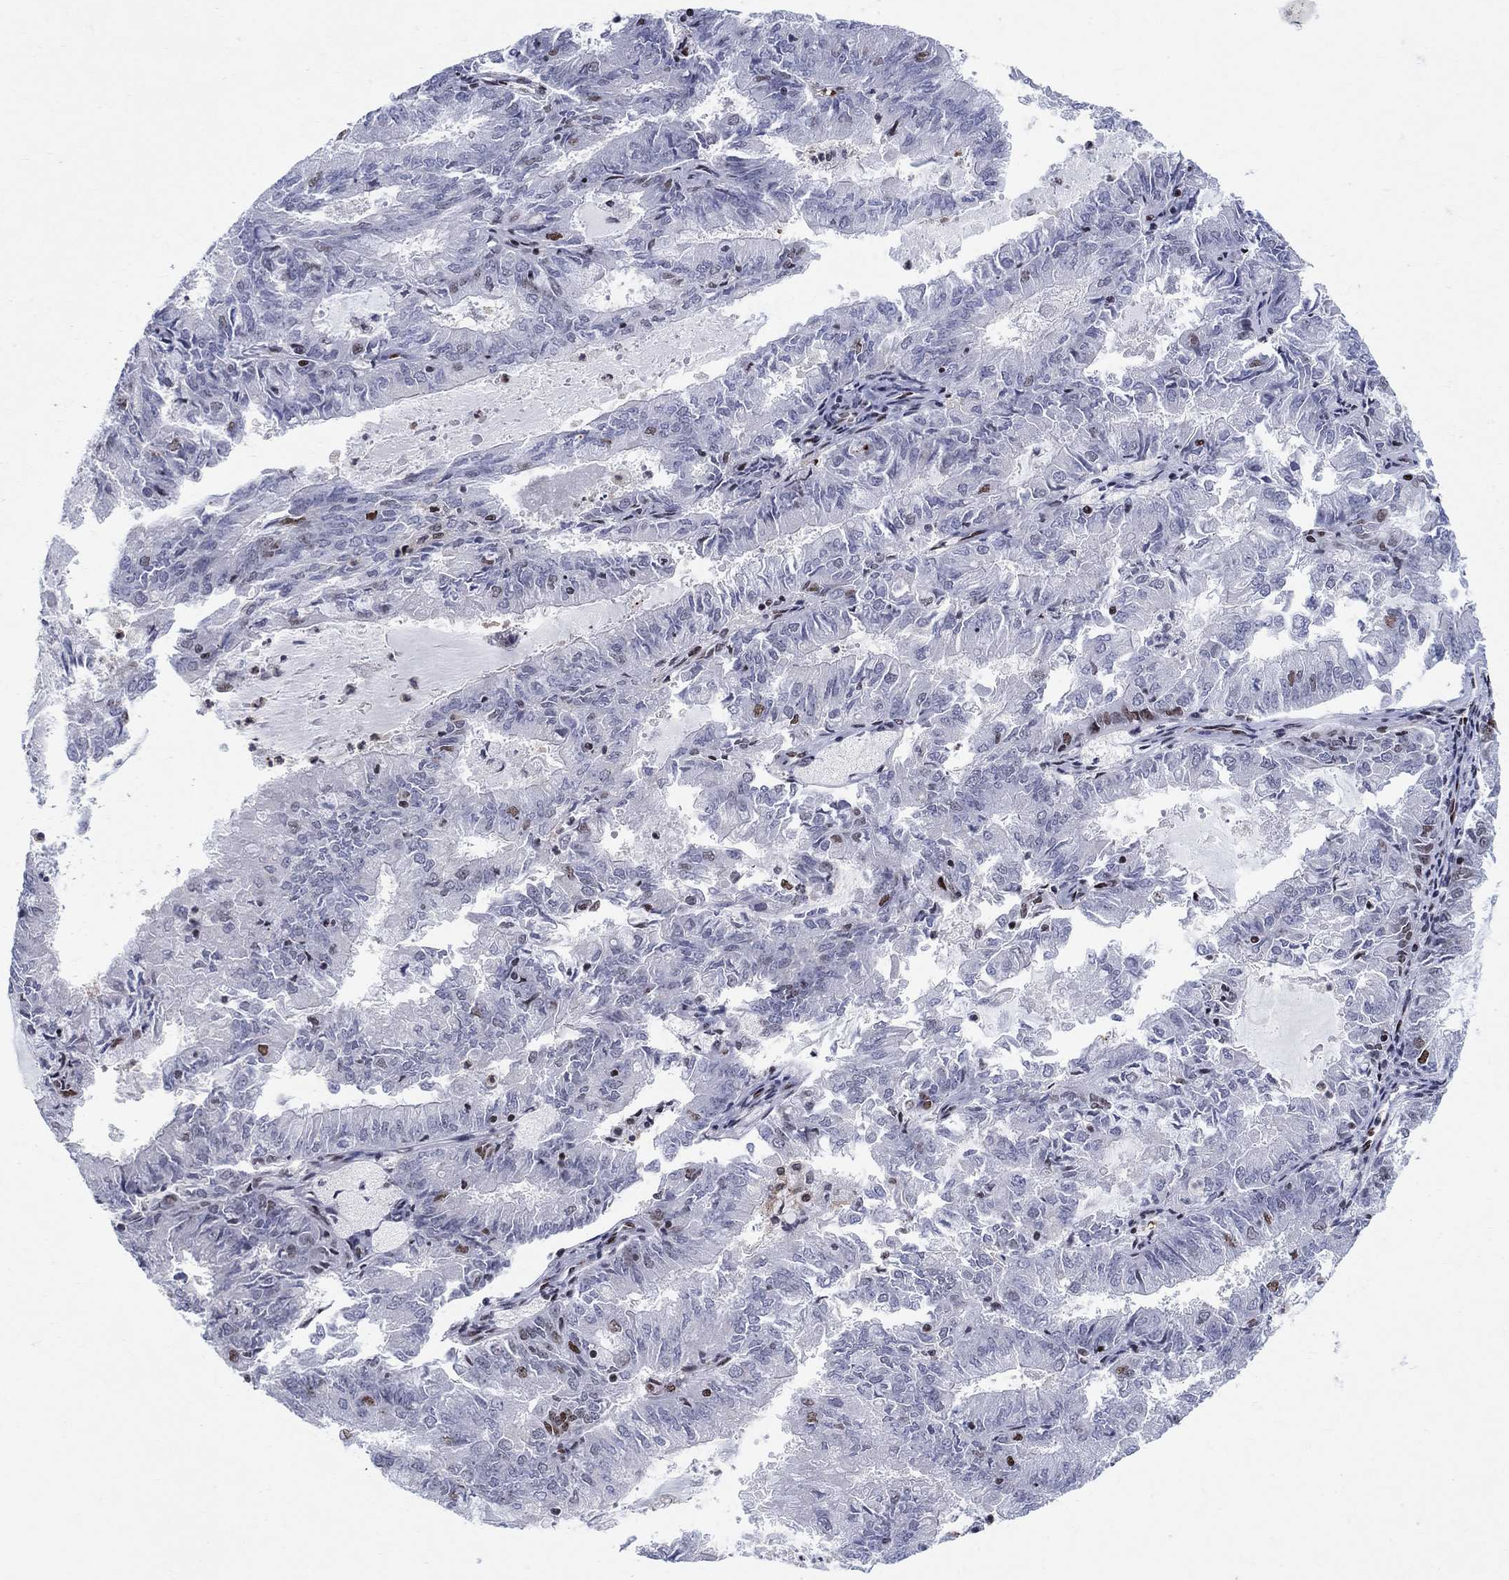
{"staining": {"intensity": "moderate", "quantity": "<25%", "location": "nuclear"}, "tissue": "endometrial cancer", "cell_type": "Tumor cells", "image_type": "cancer", "snomed": [{"axis": "morphology", "description": "Adenocarcinoma, NOS"}, {"axis": "topography", "description": "Endometrium"}], "caption": "A histopathology image showing moderate nuclear positivity in approximately <25% of tumor cells in adenocarcinoma (endometrial), as visualized by brown immunohistochemical staining.", "gene": "ZNHIT3", "patient": {"sex": "female", "age": 57}}